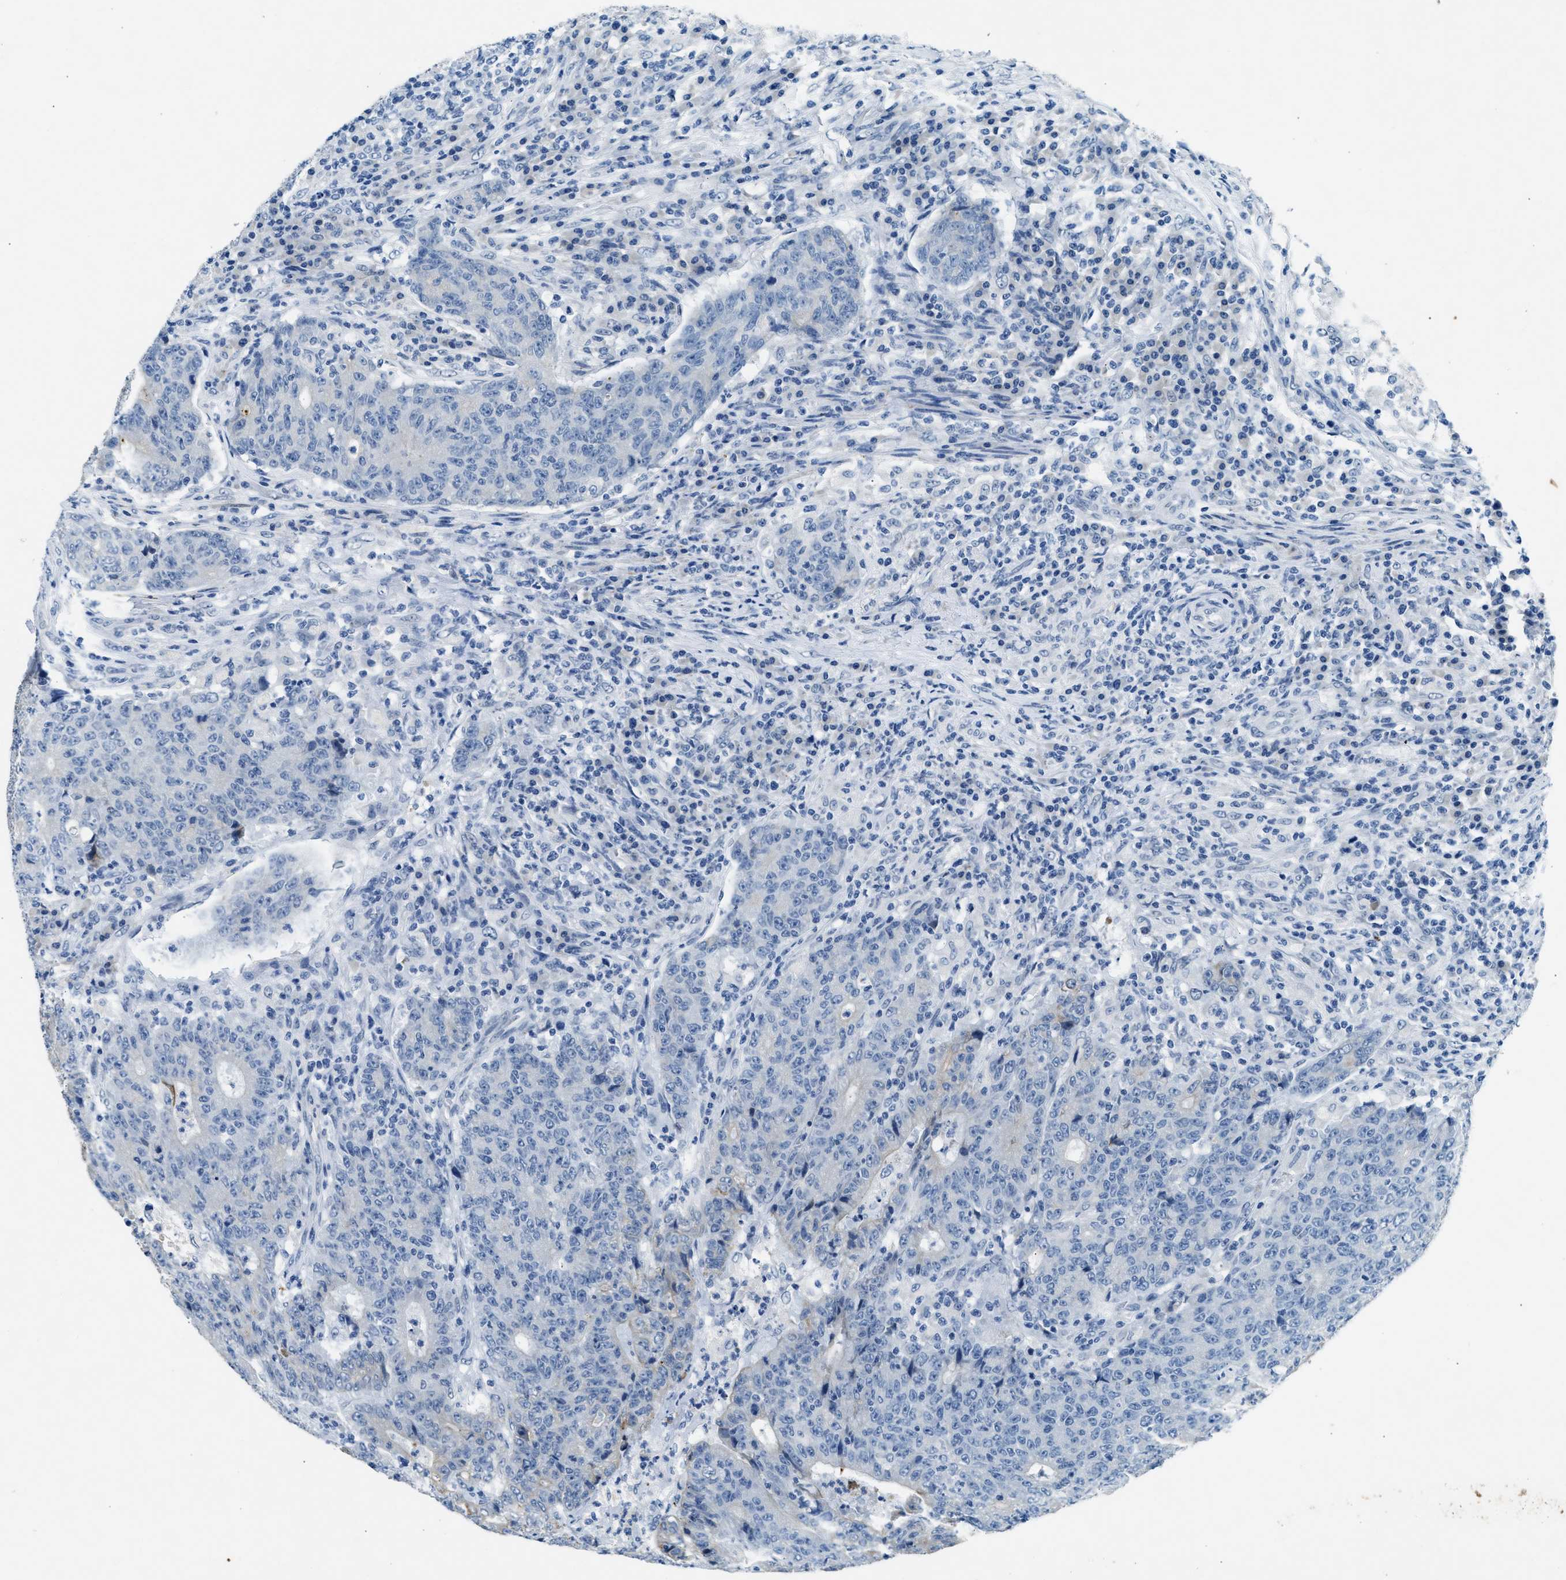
{"staining": {"intensity": "negative", "quantity": "none", "location": "none"}, "tissue": "colorectal cancer", "cell_type": "Tumor cells", "image_type": "cancer", "snomed": [{"axis": "morphology", "description": "Normal tissue, NOS"}, {"axis": "morphology", "description": "Adenocarcinoma, NOS"}, {"axis": "topography", "description": "Colon"}], "caption": "IHC histopathology image of neoplastic tissue: human colorectal cancer stained with DAB (3,3'-diaminobenzidine) reveals no significant protein staining in tumor cells.", "gene": "CFAP20", "patient": {"sex": "female", "age": 75}}